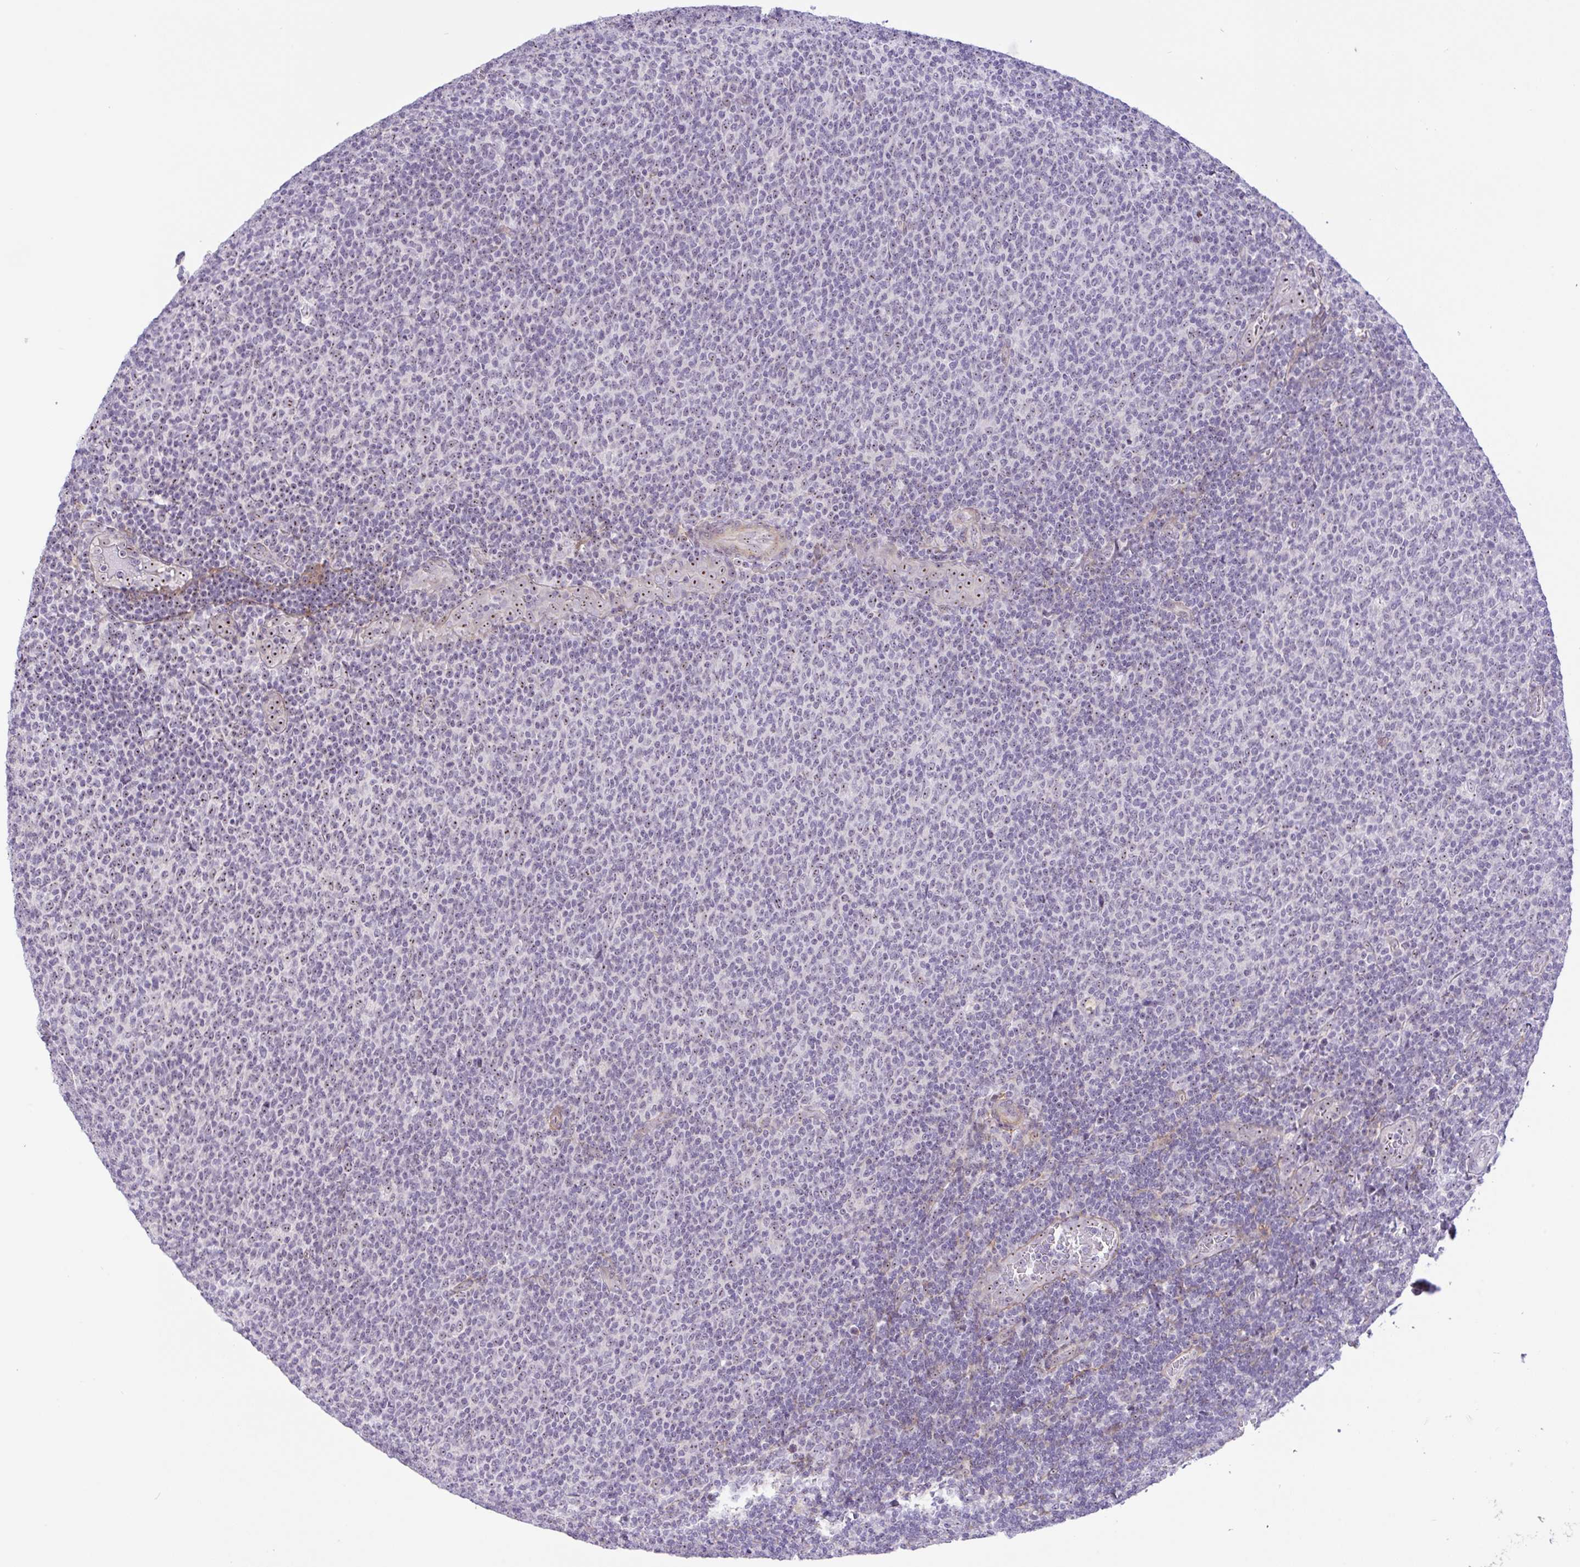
{"staining": {"intensity": "weak", "quantity": "<25%", "location": "nuclear"}, "tissue": "lymphoma", "cell_type": "Tumor cells", "image_type": "cancer", "snomed": [{"axis": "morphology", "description": "Malignant lymphoma, non-Hodgkin's type, Low grade"}, {"axis": "topography", "description": "Lymph node"}], "caption": "Immunohistochemistry of malignant lymphoma, non-Hodgkin's type (low-grade) demonstrates no expression in tumor cells.", "gene": "MXRA8", "patient": {"sex": "male", "age": 52}}